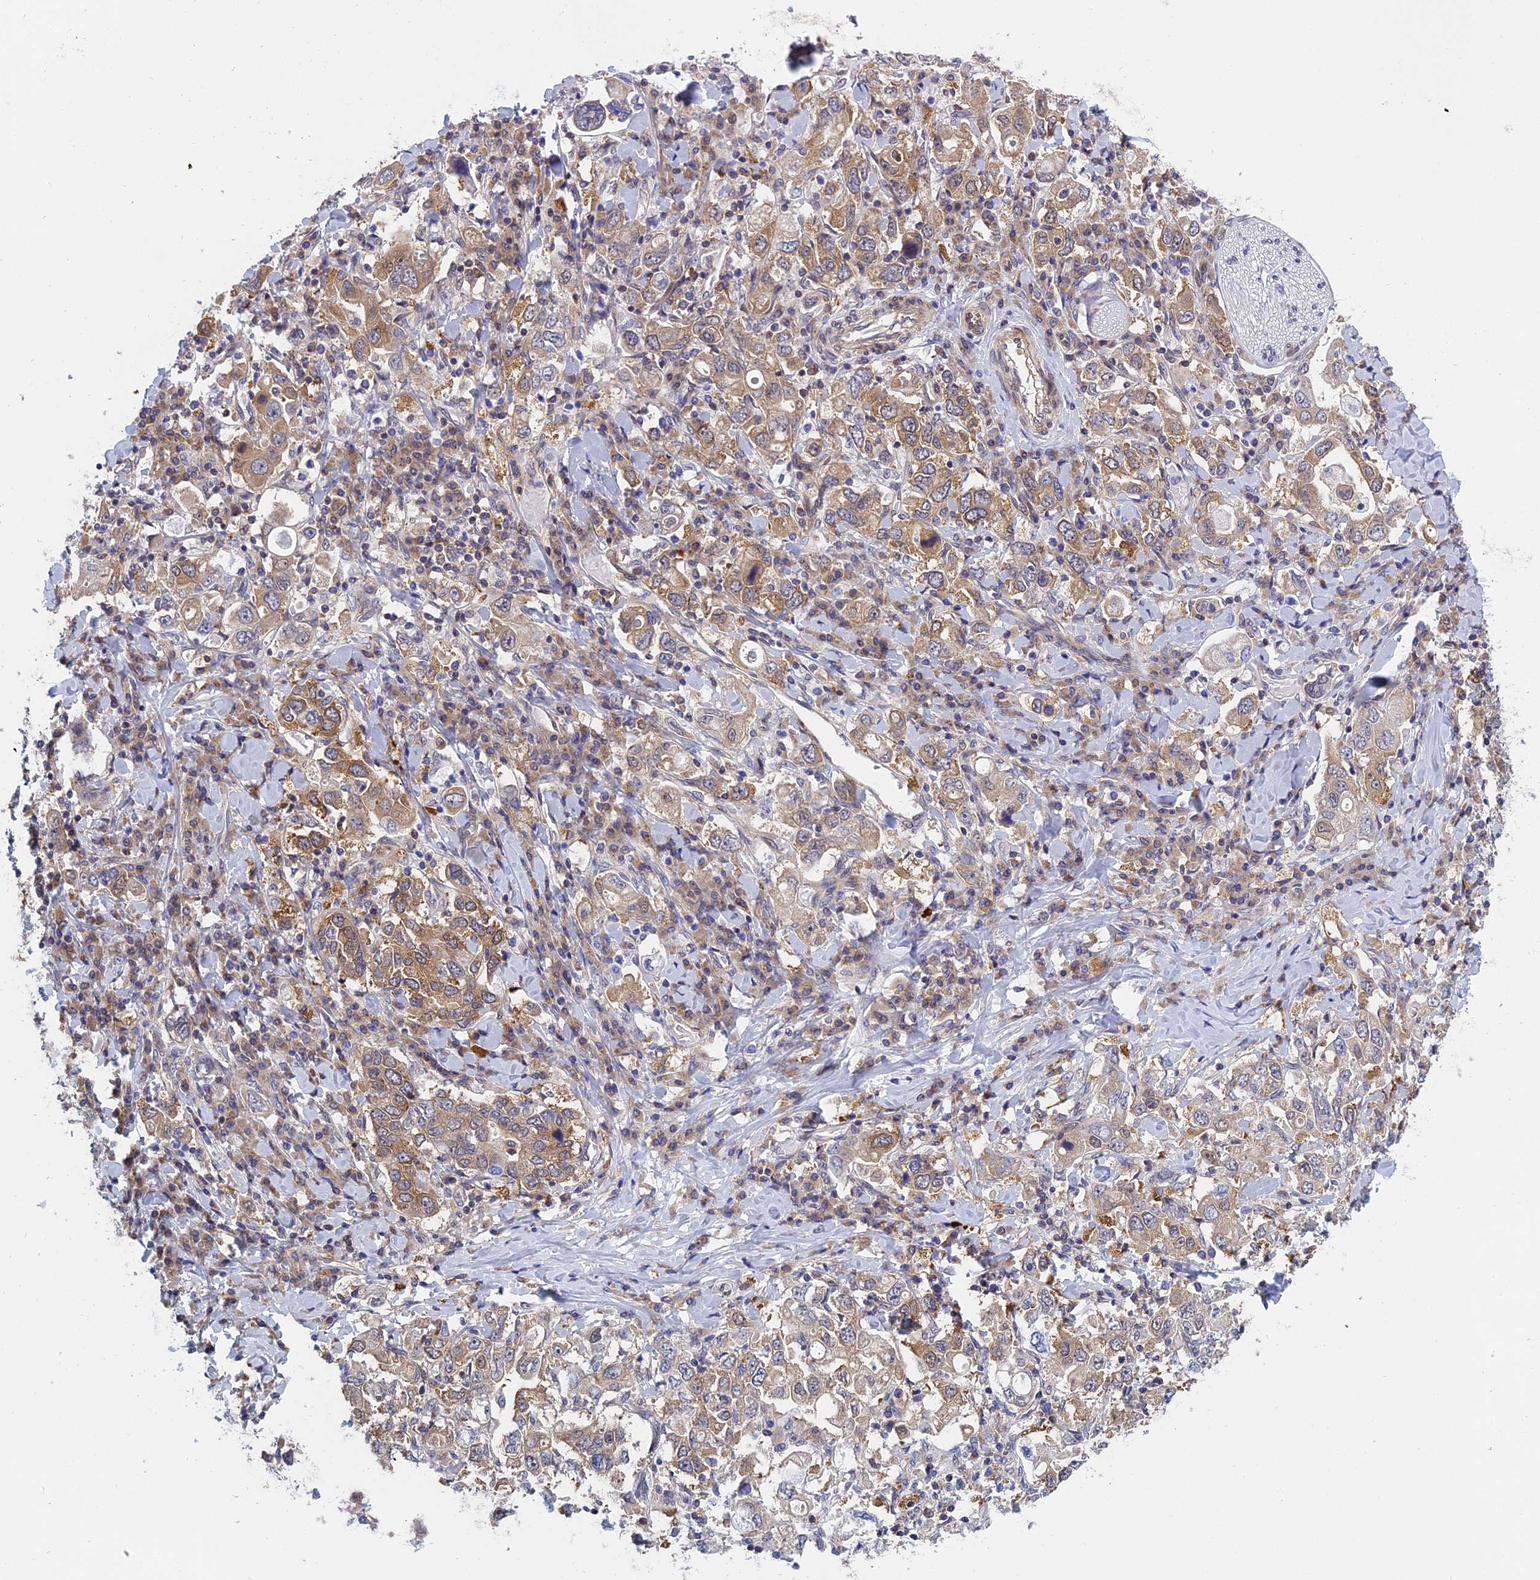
{"staining": {"intensity": "moderate", "quantity": ">75%", "location": "cytoplasmic/membranous"}, "tissue": "stomach cancer", "cell_type": "Tumor cells", "image_type": "cancer", "snomed": [{"axis": "morphology", "description": "Adenocarcinoma, NOS"}, {"axis": "topography", "description": "Stomach, upper"}], "caption": "Human stomach adenocarcinoma stained with a protein marker reveals moderate staining in tumor cells.", "gene": "NAA10", "patient": {"sex": "male", "age": 62}}